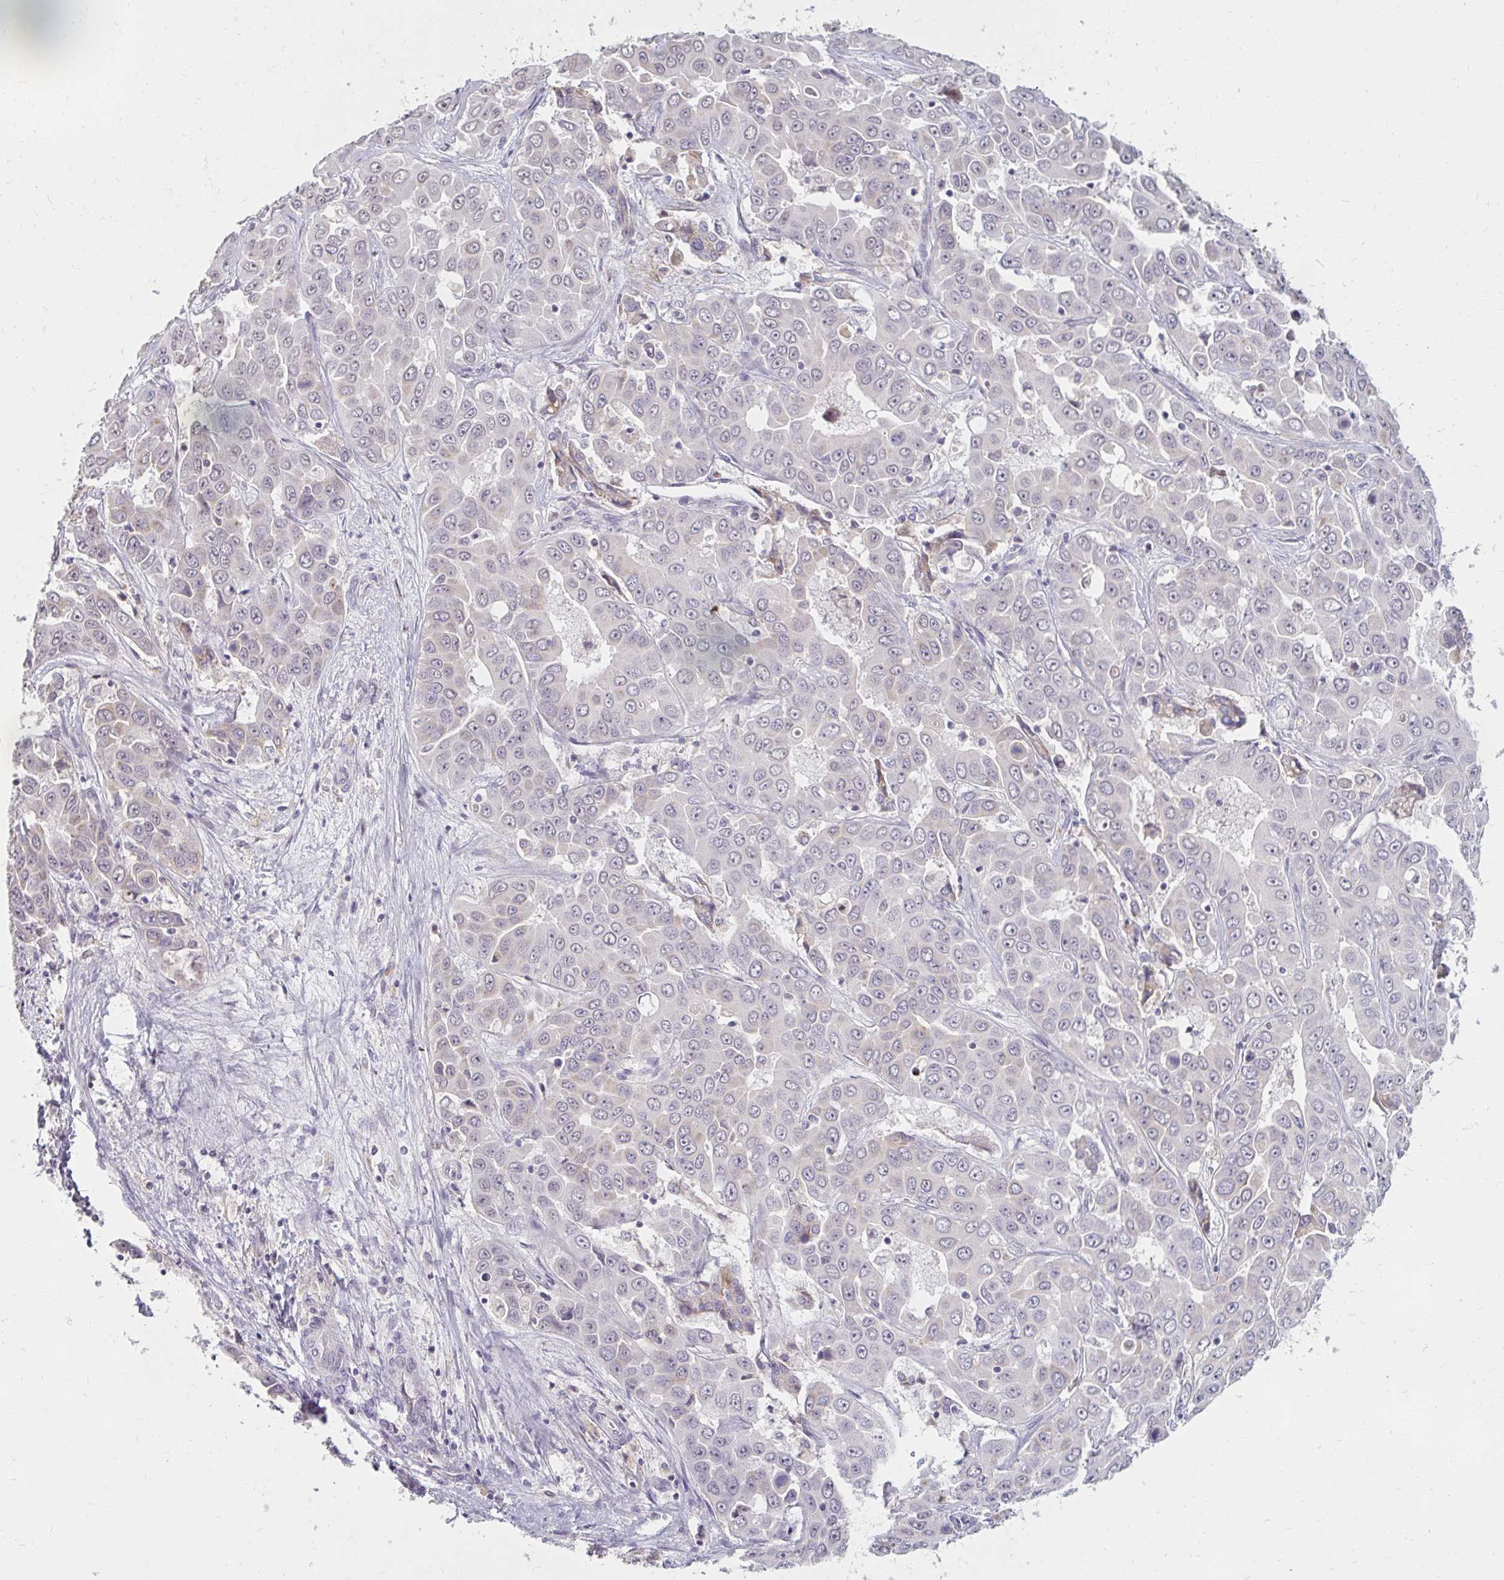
{"staining": {"intensity": "negative", "quantity": "none", "location": "none"}, "tissue": "liver cancer", "cell_type": "Tumor cells", "image_type": "cancer", "snomed": [{"axis": "morphology", "description": "Cholangiocarcinoma"}, {"axis": "topography", "description": "Liver"}], "caption": "Tumor cells are negative for protein expression in human liver cancer (cholangiocarcinoma).", "gene": "DDN", "patient": {"sex": "female", "age": 52}}